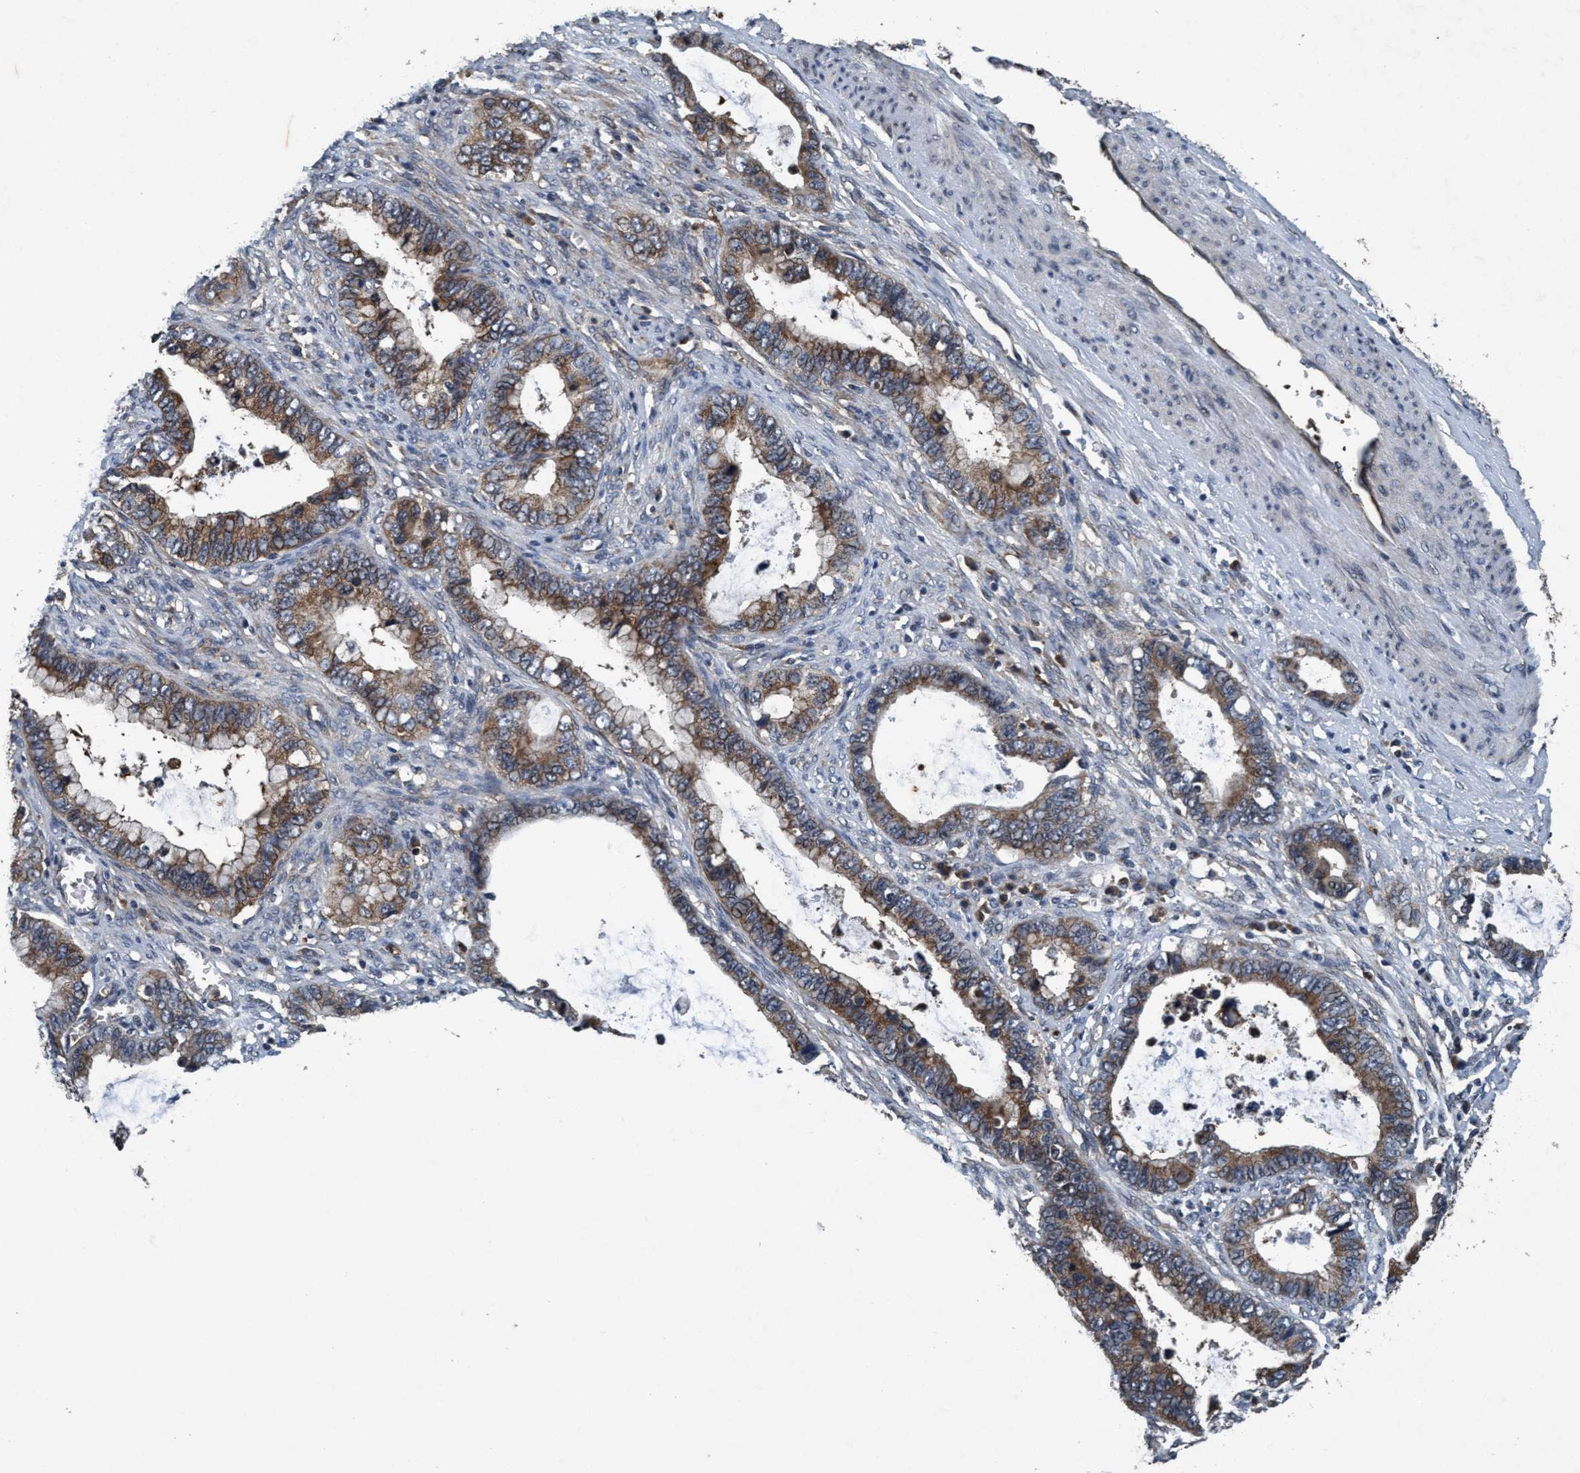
{"staining": {"intensity": "moderate", "quantity": ">75%", "location": "cytoplasmic/membranous"}, "tissue": "cervical cancer", "cell_type": "Tumor cells", "image_type": "cancer", "snomed": [{"axis": "morphology", "description": "Adenocarcinoma, NOS"}, {"axis": "topography", "description": "Cervix"}], "caption": "IHC (DAB (3,3'-diaminobenzidine)) staining of human cervical cancer displays moderate cytoplasmic/membranous protein expression in about >75% of tumor cells.", "gene": "AKT1S1", "patient": {"sex": "female", "age": 44}}